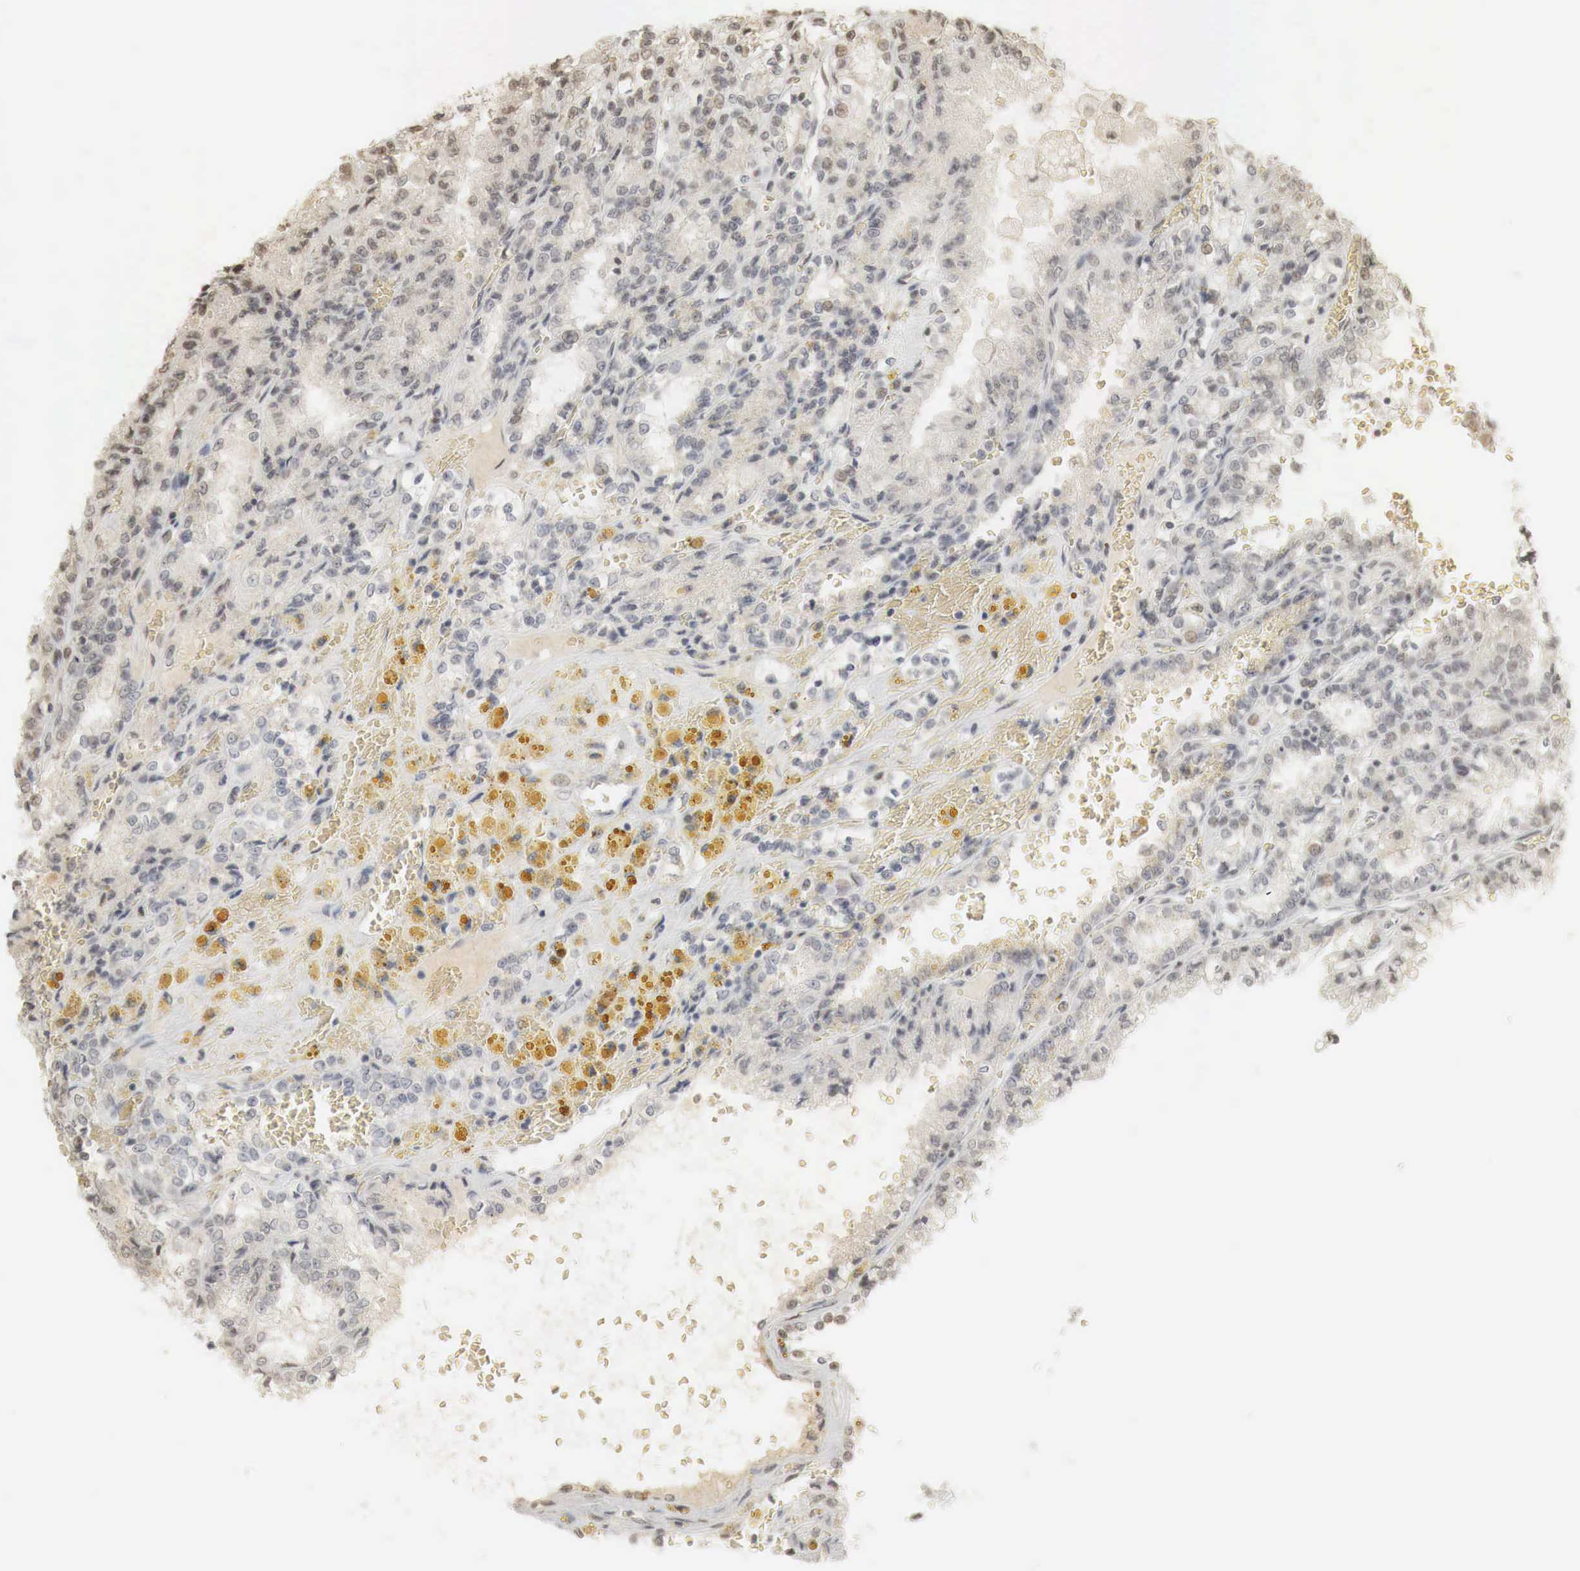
{"staining": {"intensity": "weak", "quantity": "<25%", "location": "nuclear"}, "tissue": "renal cancer", "cell_type": "Tumor cells", "image_type": "cancer", "snomed": [{"axis": "morphology", "description": "Adenocarcinoma, NOS"}, {"axis": "topography", "description": "Kidney"}], "caption": "The IHC image has no significant staining in tumor cells of renal cancer tissue.", "gene": "ERBB4", "patient": {"sex": "female", "age": 56}}